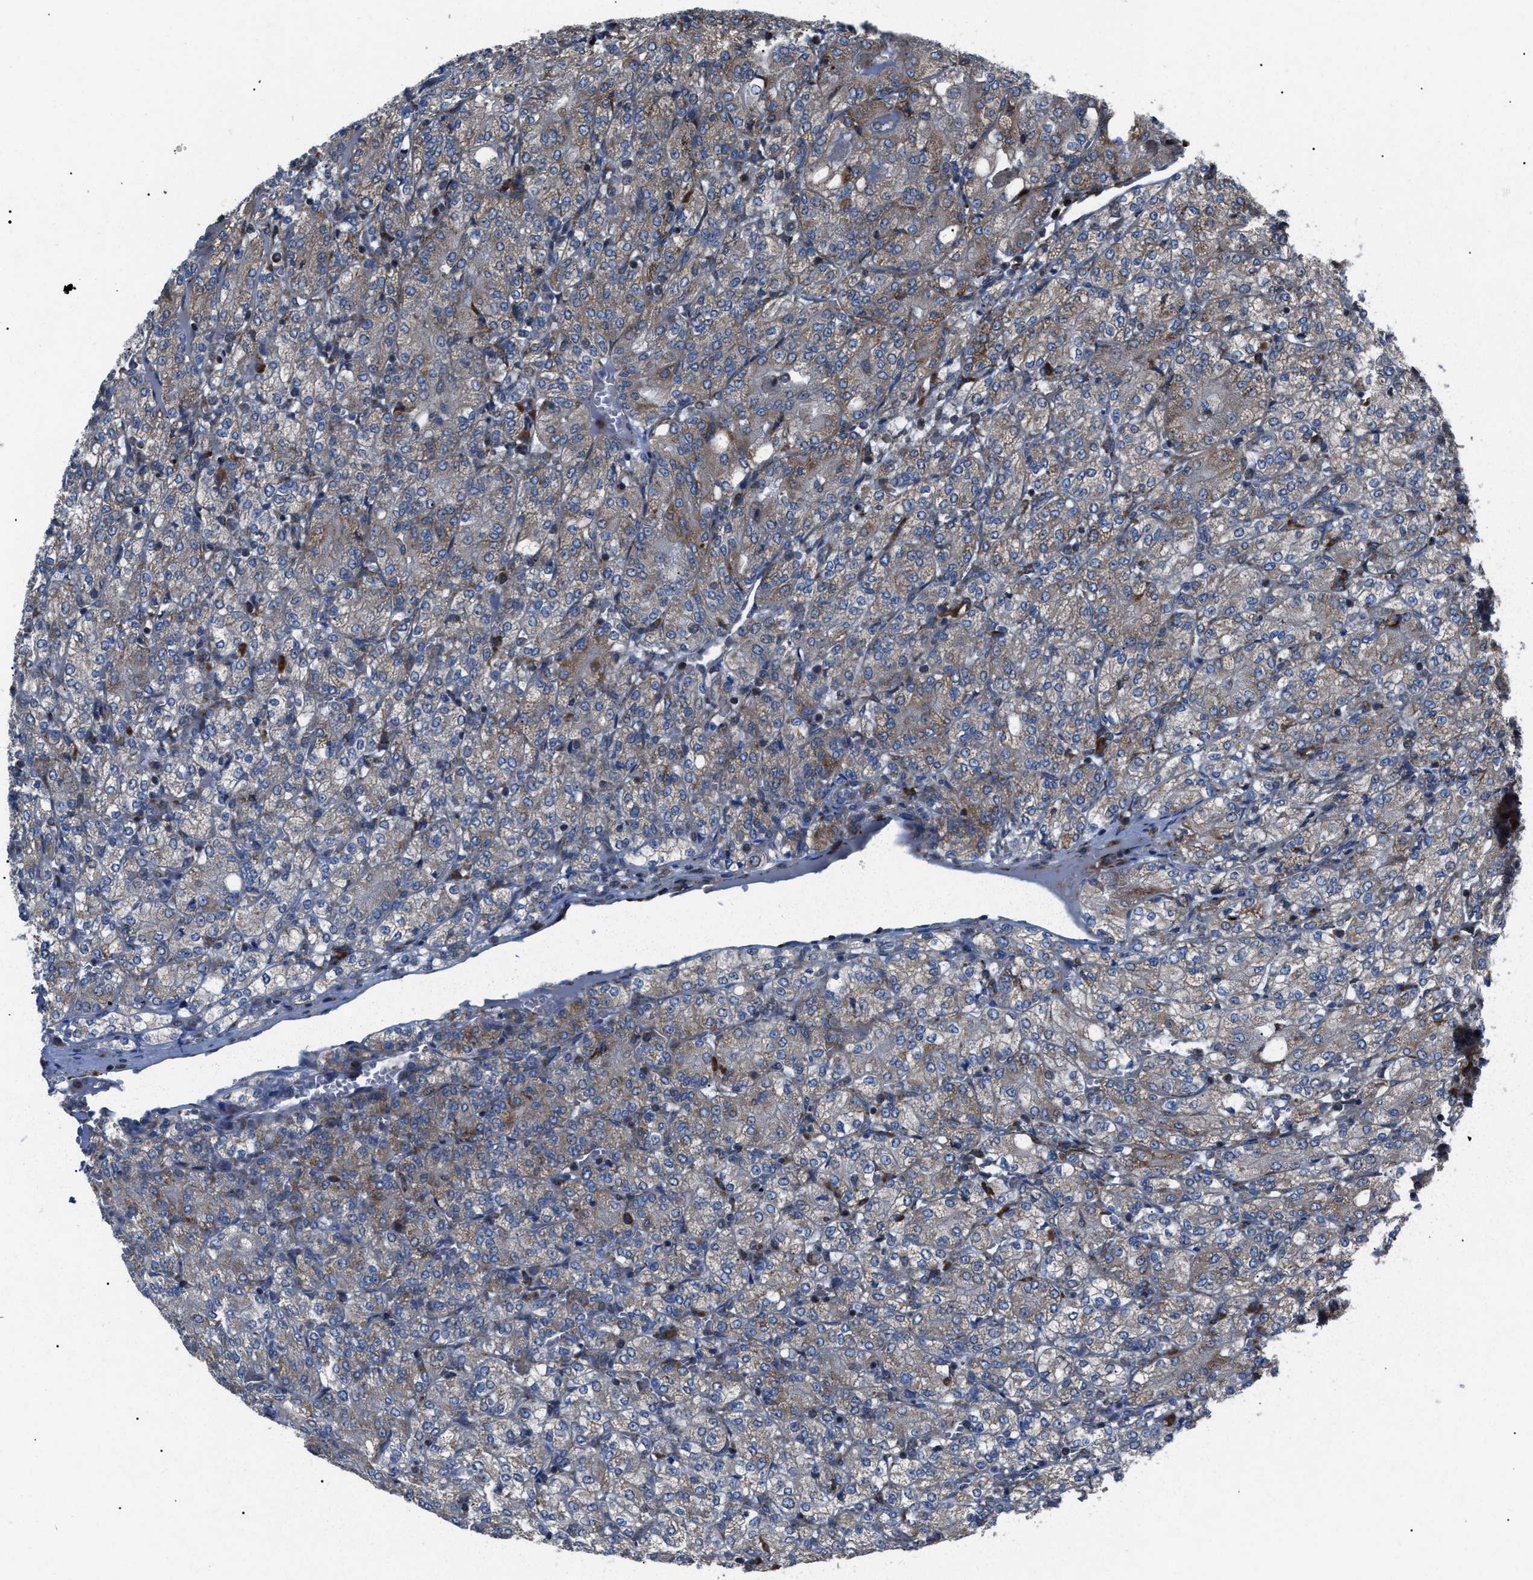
{"staining": {"intensity": "weak", "quantity": "25%-75%", "location": "cytoplasmic/membranous"}, "tissue": "renal cancer", "cell_type": "Tumor cells", "image_type": "cancer", "snomed": [{"axis": "morphology", "description": "Adenocarcinoma, NOS"}, {"axis": "topography", "description": "Kidney"}], "caption": "This is a micrograph of immunohistochemistry (IHC) staining of renal cancer (adenocarcinoma), which shows weak expression in the cytoplasmic/membranous of tumor cells.", "gene": "AGO2", "patient": {"sex": "male", "age": 77}}